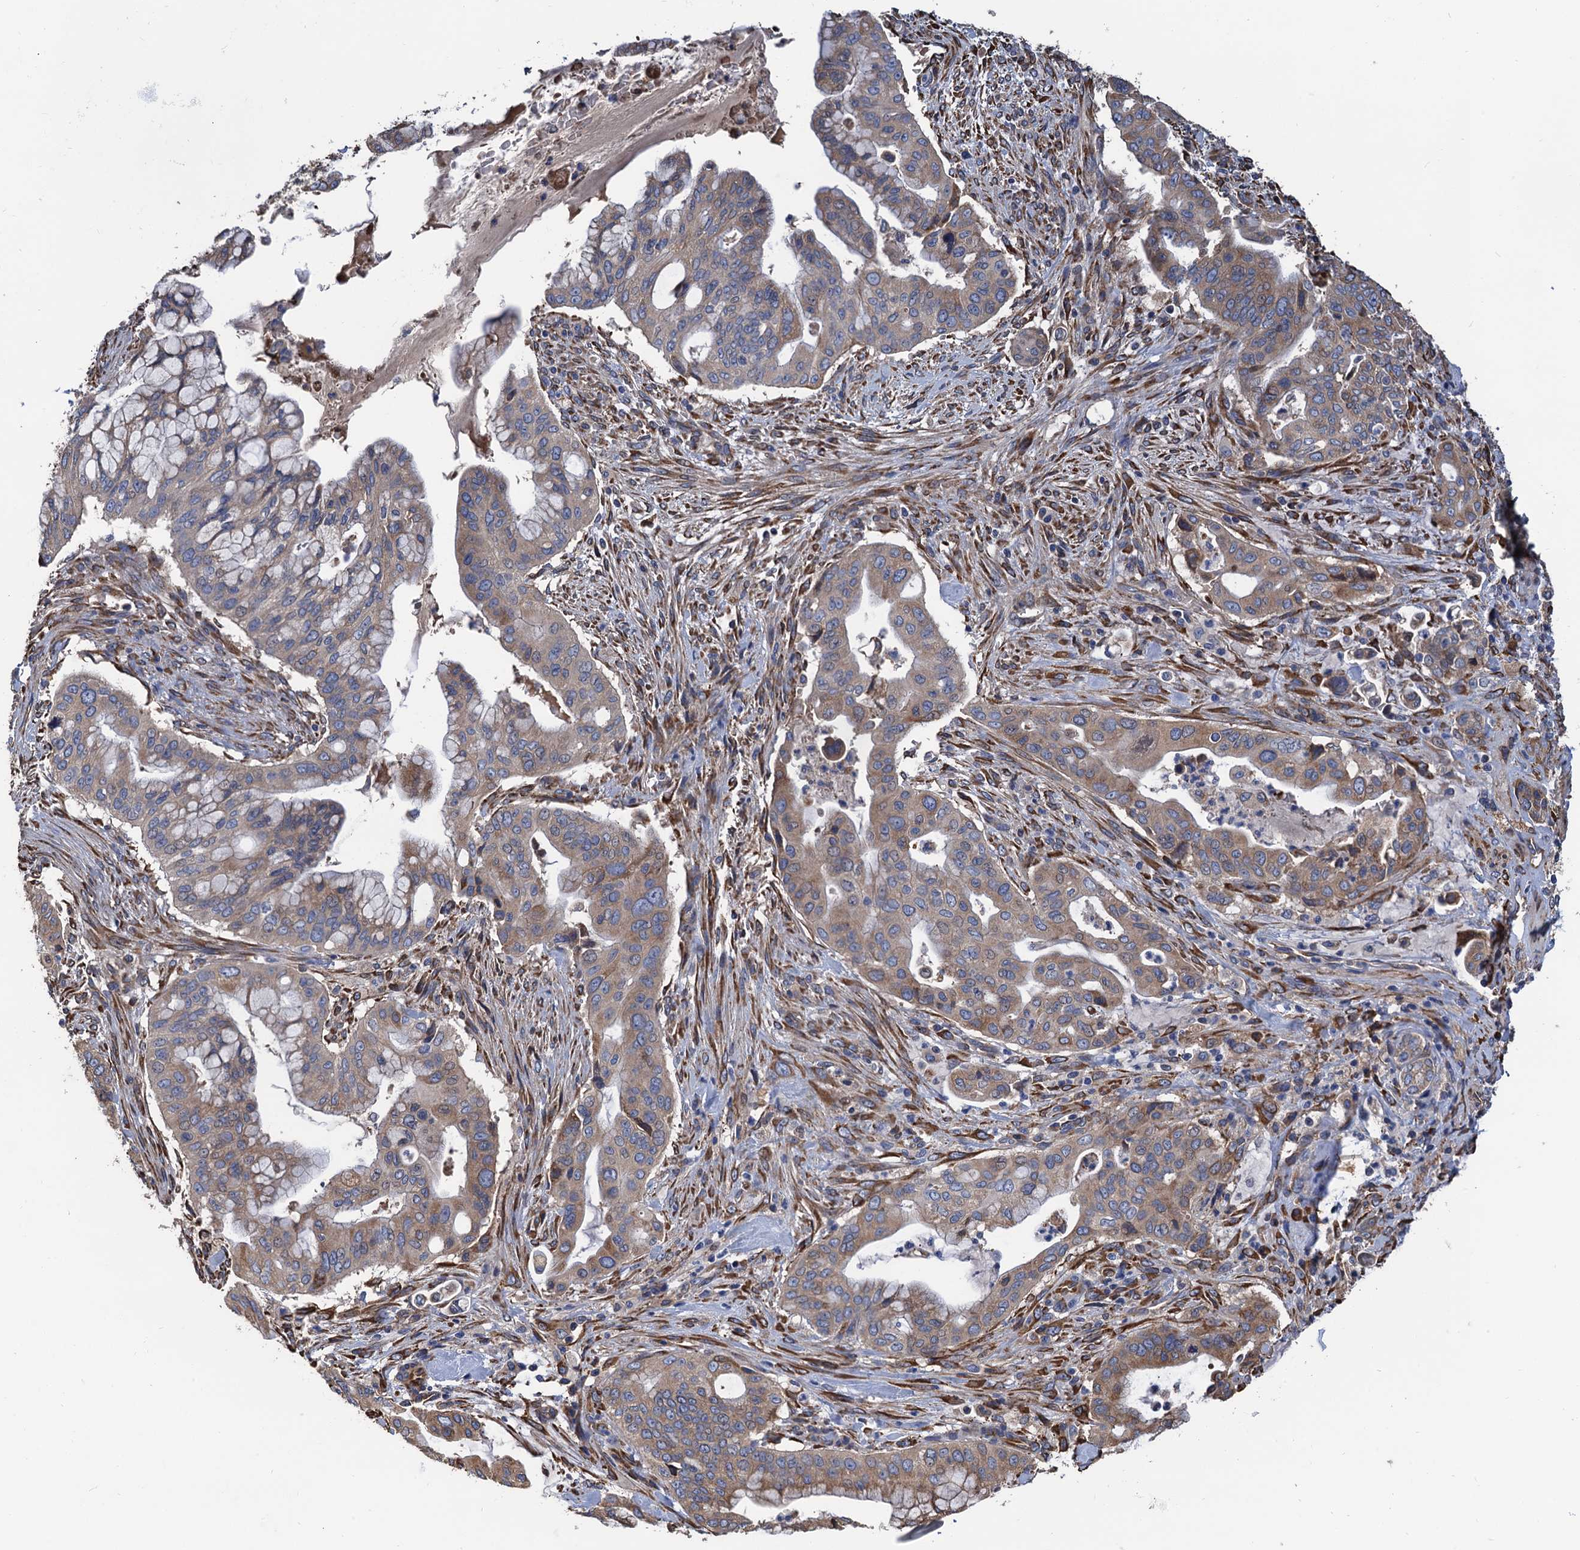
{"staining": {"intensity": "moderate", "quantity": "25%-75%", "location": "cytoplasmic/membranous"}, "tissue": "pancreatic cancer", "cell_type": "Tumor cells", "image_type": "cancer", "snomed": [{"axis": "morphology", "description": "Adenocarcinoma, NOS"}, {"axis": "topography", "description": "Pancreas"}], "caption": "DAB (3,3'-diaminobenzidine) immunohistochemical staining of pancreatic adenocarcinoma reveals moderate cytoplasmic/membranous protein expression in about 25%-75% of tumor cells. (DAB (3,3'-diaminobenzidine) = brown stain, brightfield microscopy at high magnification).", "gene": "CNNM1", "patient": {"sex": "male", "age": 46}}